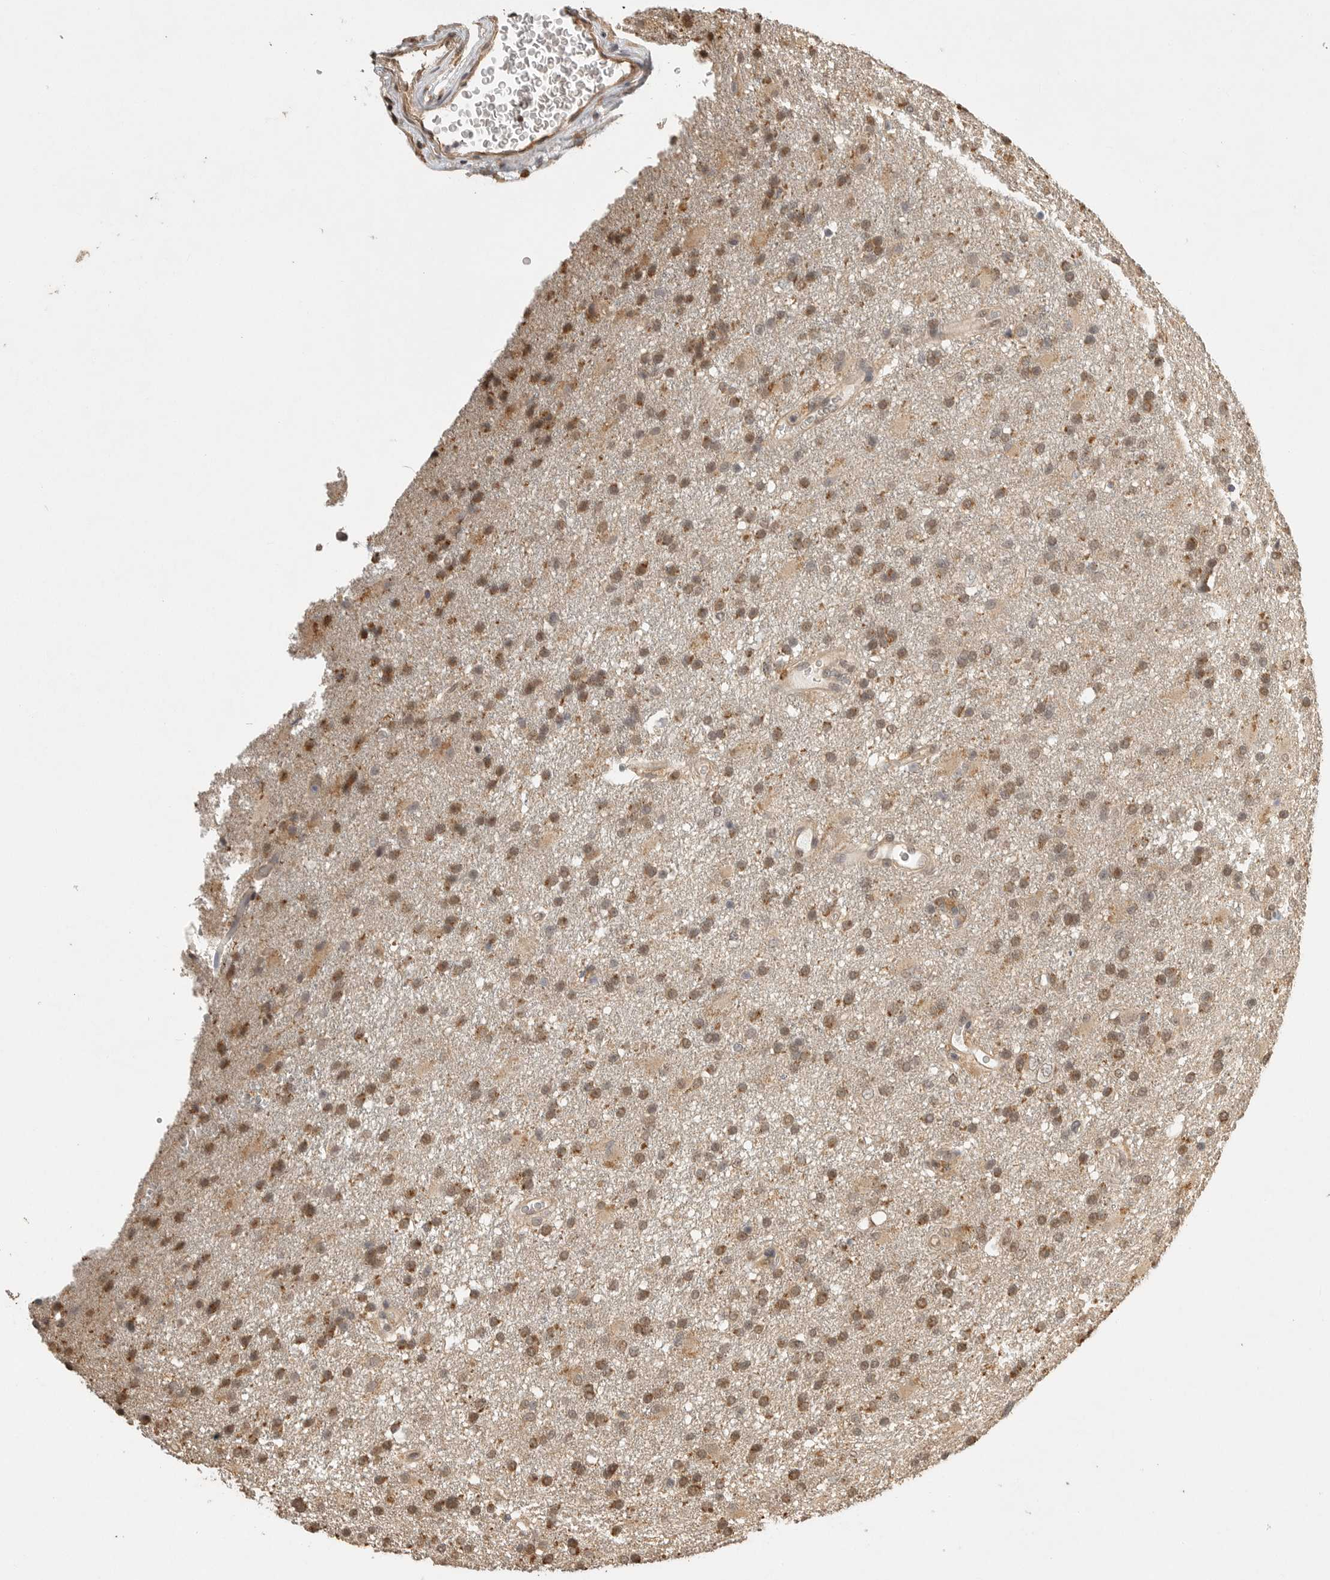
{"staining": {"intensity": "weak", "quantity": ">75%", "location": "cytoplasmic/membranous,nuclear"}, "tissue": "glioma", "cell_type": "Tumor cells", "image_type": "cancer", "snomed": [{"axis": "morphology", "description": "Glioma, malignant, High grade"}, {"axis": "topography", "description": "Brain"}], "caption": "Immunohistochemistry micrograph of neoplastic tissue: human glioma stained using immunohistochemistry (IHC) shows low levels of weak protein expression localized specifically in the cytoplasmic/membranous and nuclear of tumor cells, appearing as a cytoplasmic/membranous and nuclear brown color.", "gene": "DFFA", "patient": {"sex": "male", "age": 72}}